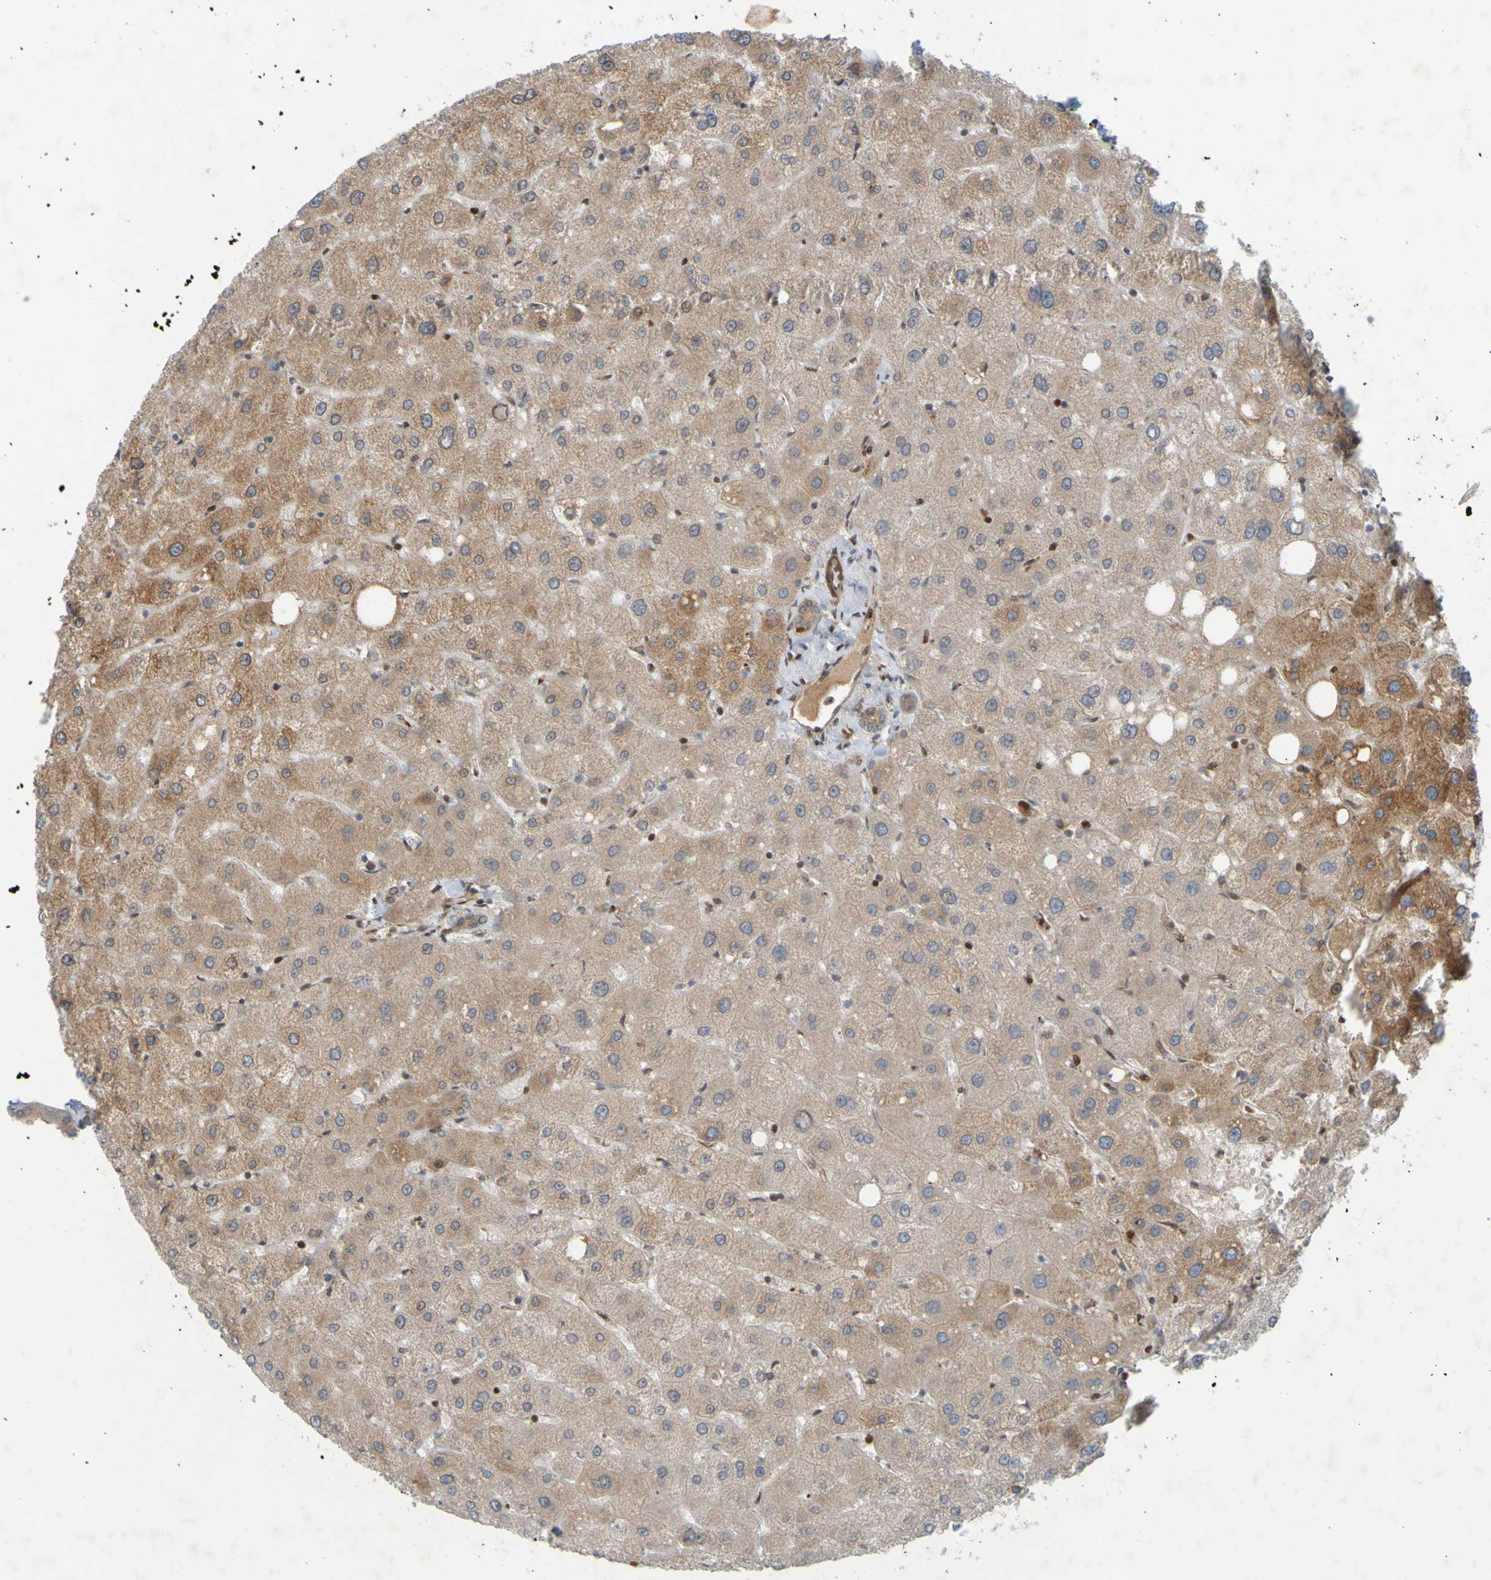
{"staining": {"intensity": "moderate", "quantity": ">75%", "location": "cytoplasmic/membranous"}, "tissue": "liver", "cell_type": "Cholangiocytes", "image_type": "normal", "snomed": [{"axis": "morphology", "description": "Normal tissue, NOS"}, {"axis": "topography", "description": "Liver"}], "caption": "Unremarkable liver exhibits moderate cytoplasmic/membranous expression in approximately >75% of cholangiocytes, visualized by immunohistochemistry.", "gene": "GUCY1A1", "patient": {"sex": "male", "age": 73}}